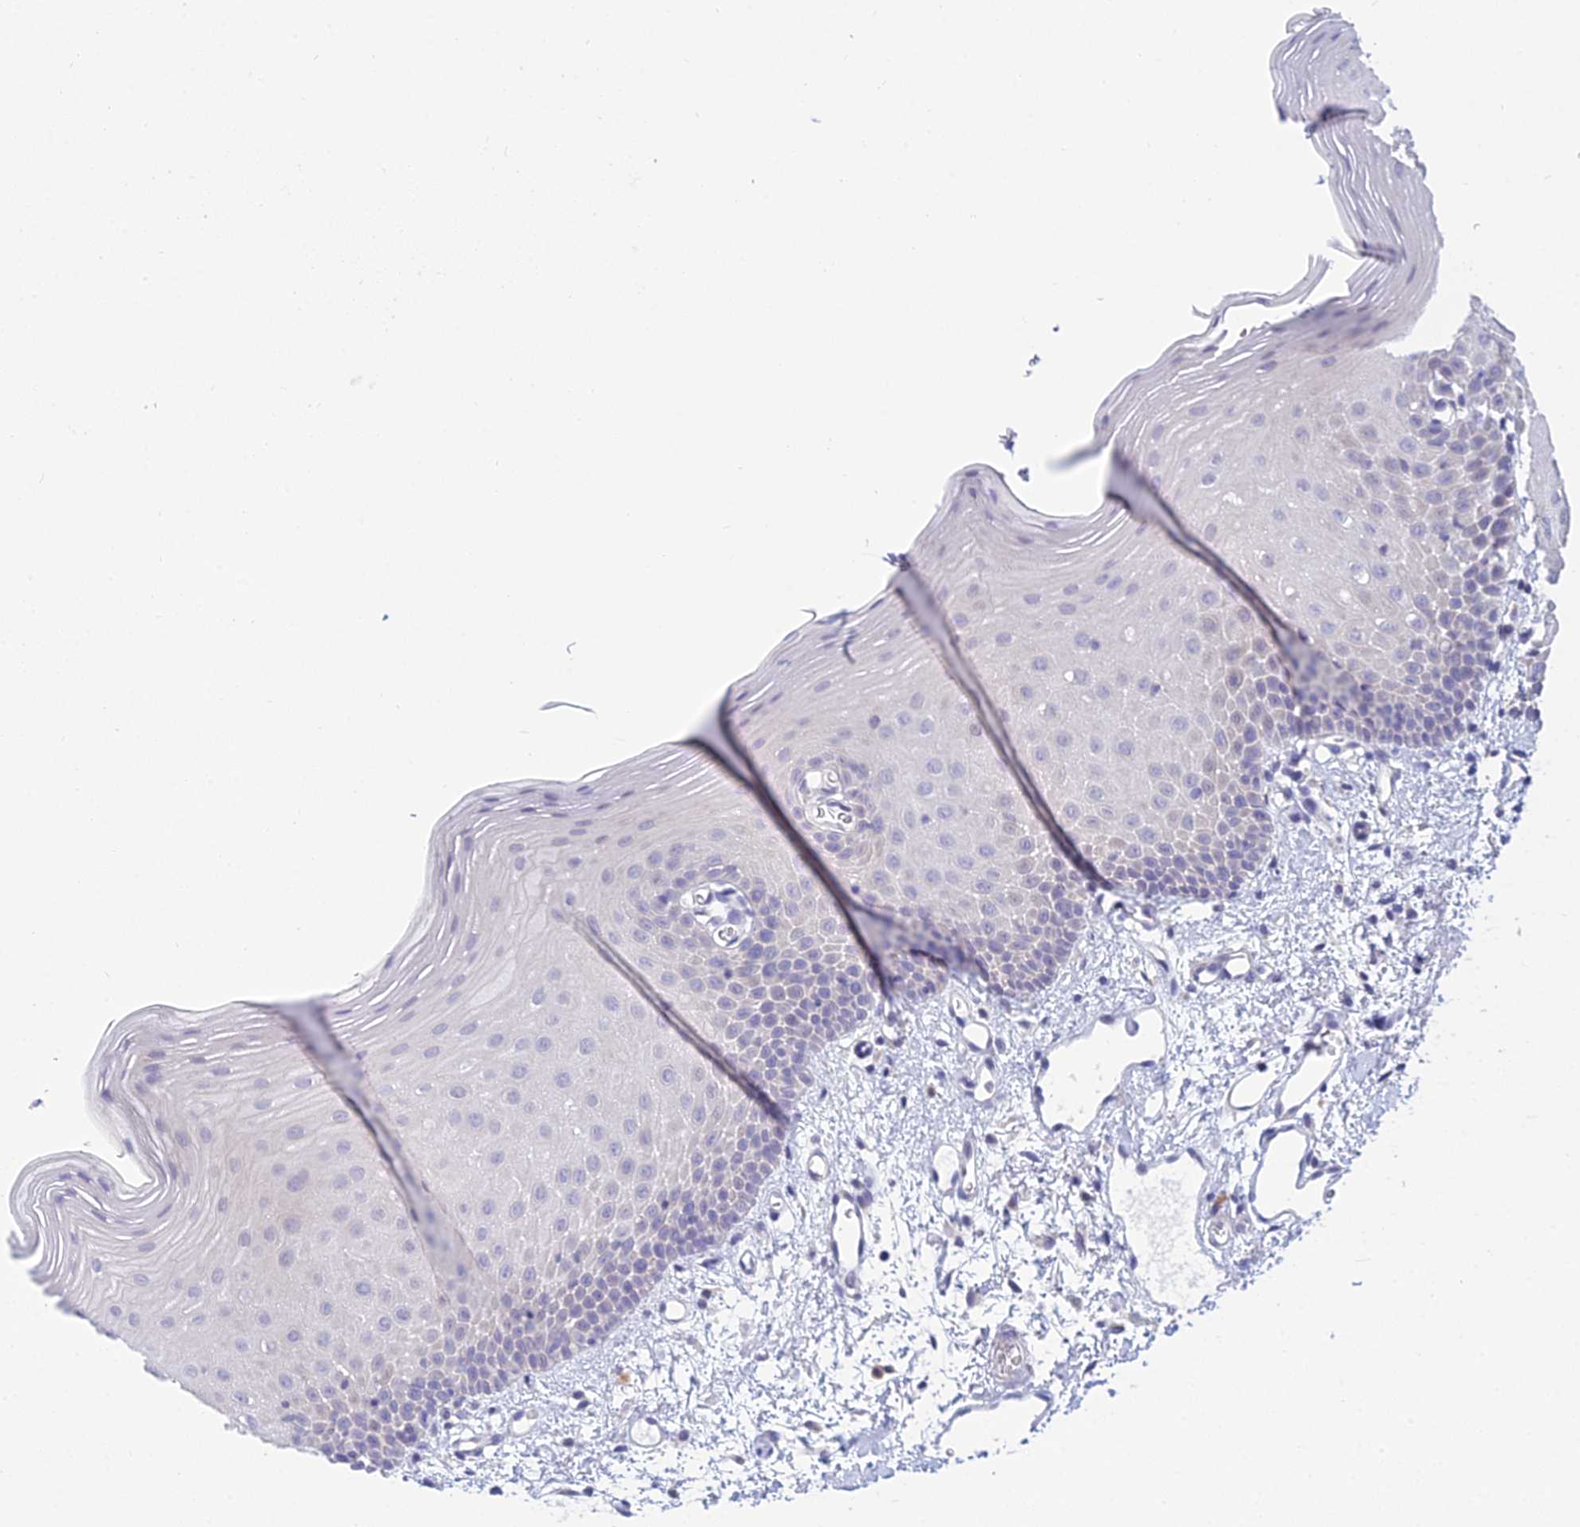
{"staining": {"intensity": "negative", "quantity": "none", "location": "none"}, "tissue": "oral mucosa", "cell_type": "Squamous epithelial cells", "image_type": "normal", "snomed": [{"axis": "morphology", "description": "Normal tissue, NOS"}, {"axis": "topography", "description": "Oral tissue"}], "caption": "Immunohistochemical staining of benign oral mucosa reveals no significant expression in squamous epithelial cells. The staining is performed using DAB brown chromogen with nuclei counter-stained in using hematoxylin.", "gene": "CFAP206", "patient": {"sex": "female", "age": 70}}